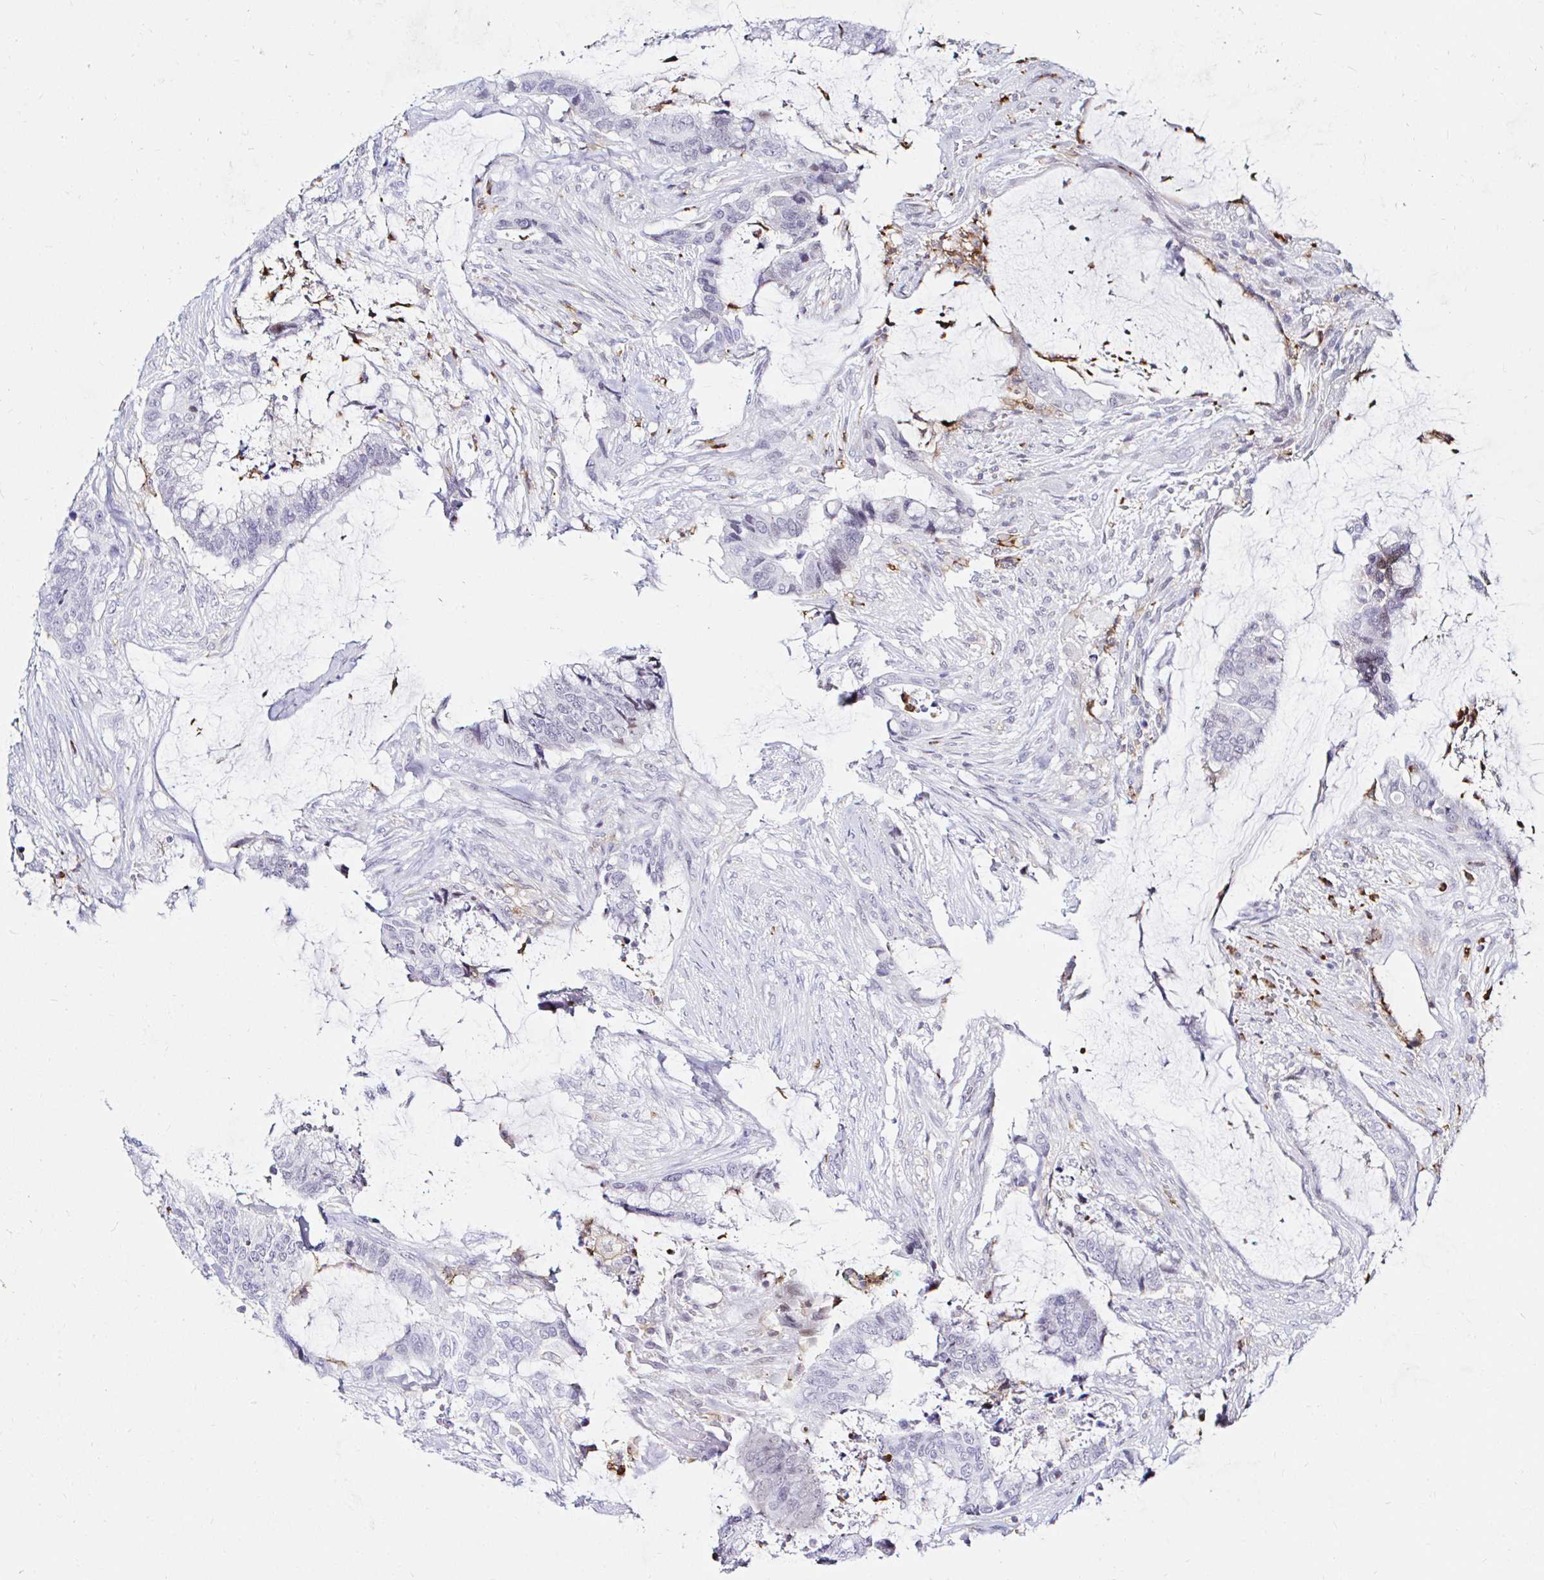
{"staining": {"intensity": "negative", "quantity": "none", "location": "none"}, "tissue": "colorectal cancer", "cell_type": "Tumor cells", "image_type": "cancer", "snomed": [{"axis": "morphology", "description": "Adenocarcinoma, NOS"}, {"axis": "topography", "description": "Rectum"}], "caption": "A high-resolution micrograph shows immunohistochemistry staining of colorectal cancer, which shows no significant positivity in tumor cells.", "gene": "CYBB", "patient": {"sex": "female", "age": 59}}